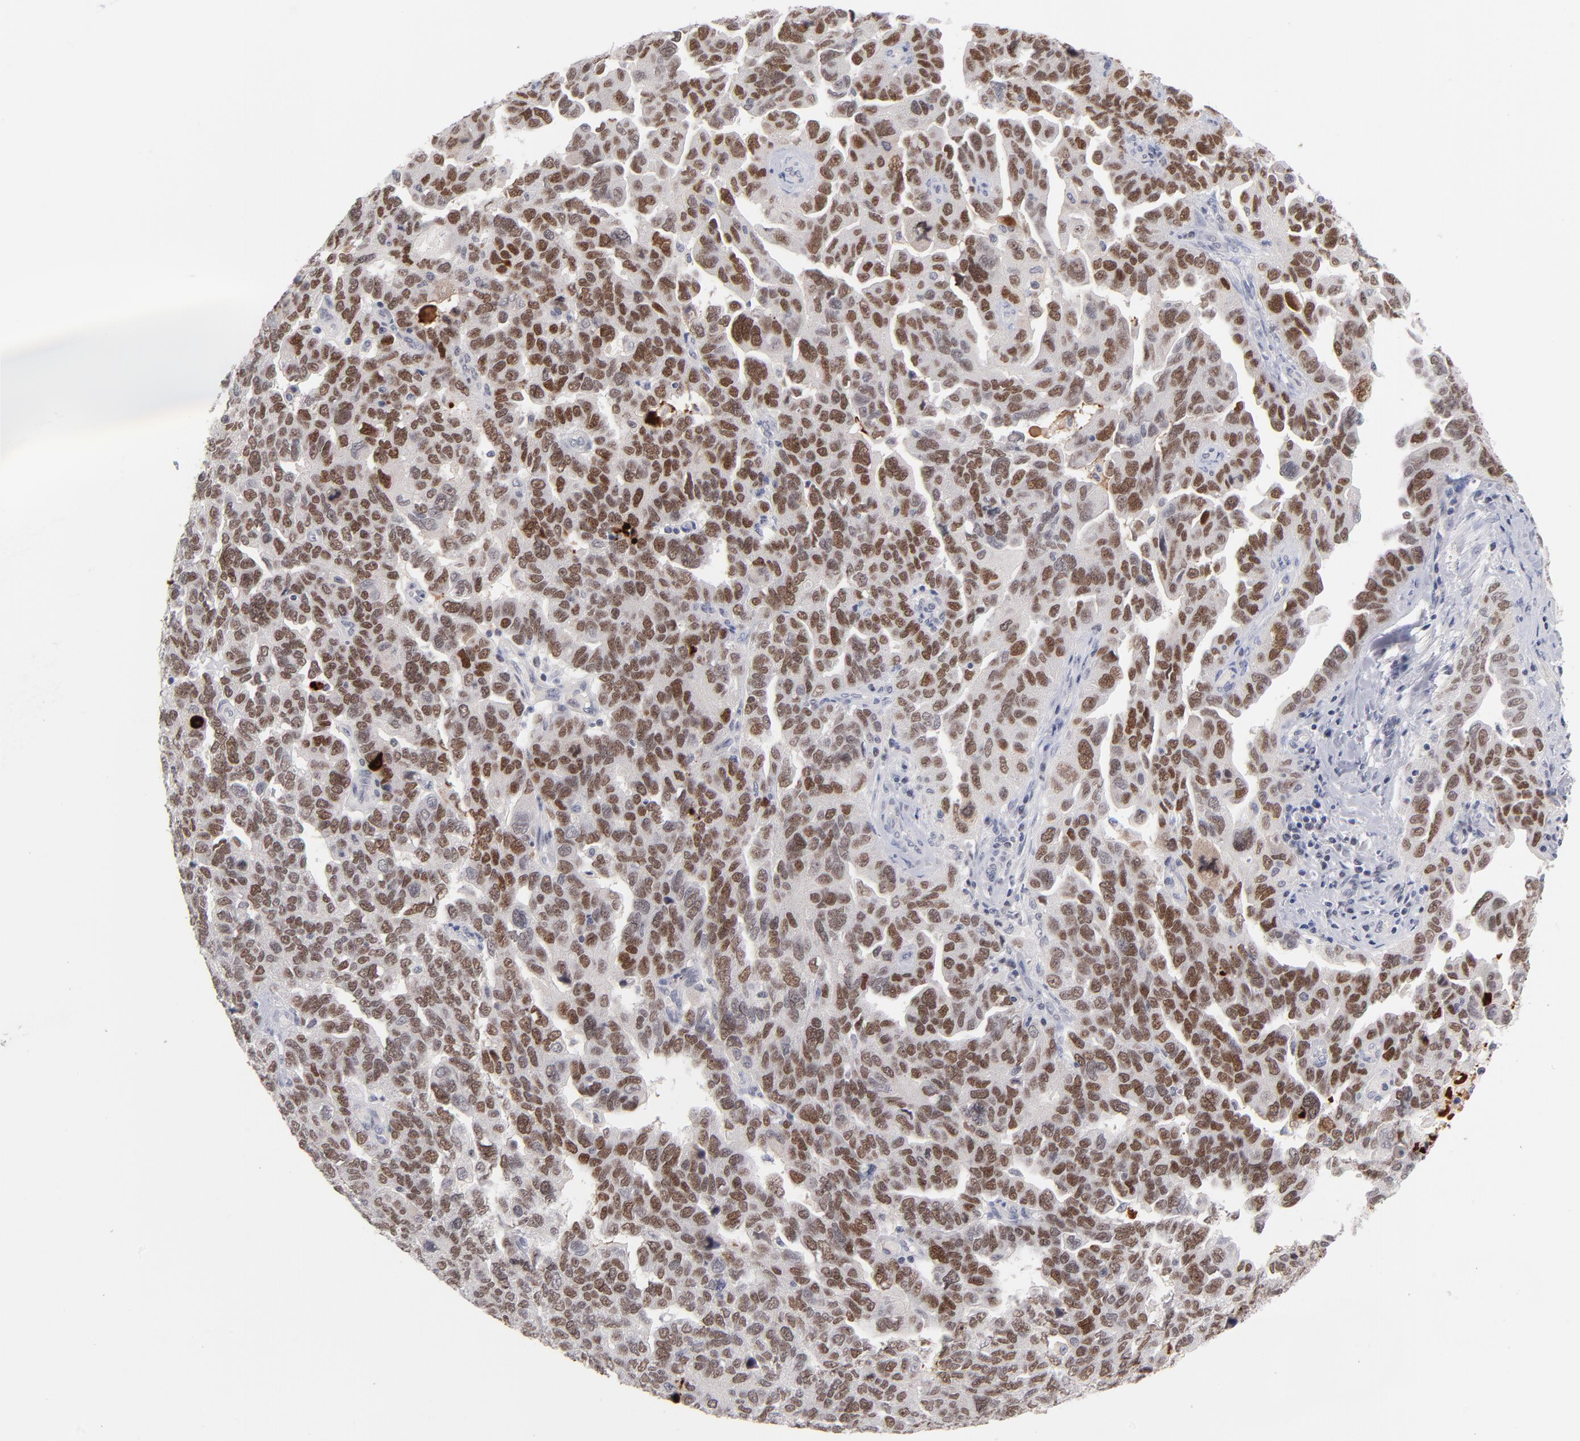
{"staining": {"intensity": "strong", "quantity": ">75%", "location": "nuclear"}, "tissue": "ovarian cancer", "cell_type": "Tumor cells", "image_type": "cancer", "snomed": [{"axis": "morphology", "description": "Cystadenocarcinoma, serous, NOS"}, {"axis": "topography", "description": "Ovary"}], "caption": "Ovarian cancer (serous cystadenocarcinoma) stained for a protein shows strong nuclear positivity in tumor cells.", "gene": "PARP1", "patient": {"sex": "female", "age": 64}}